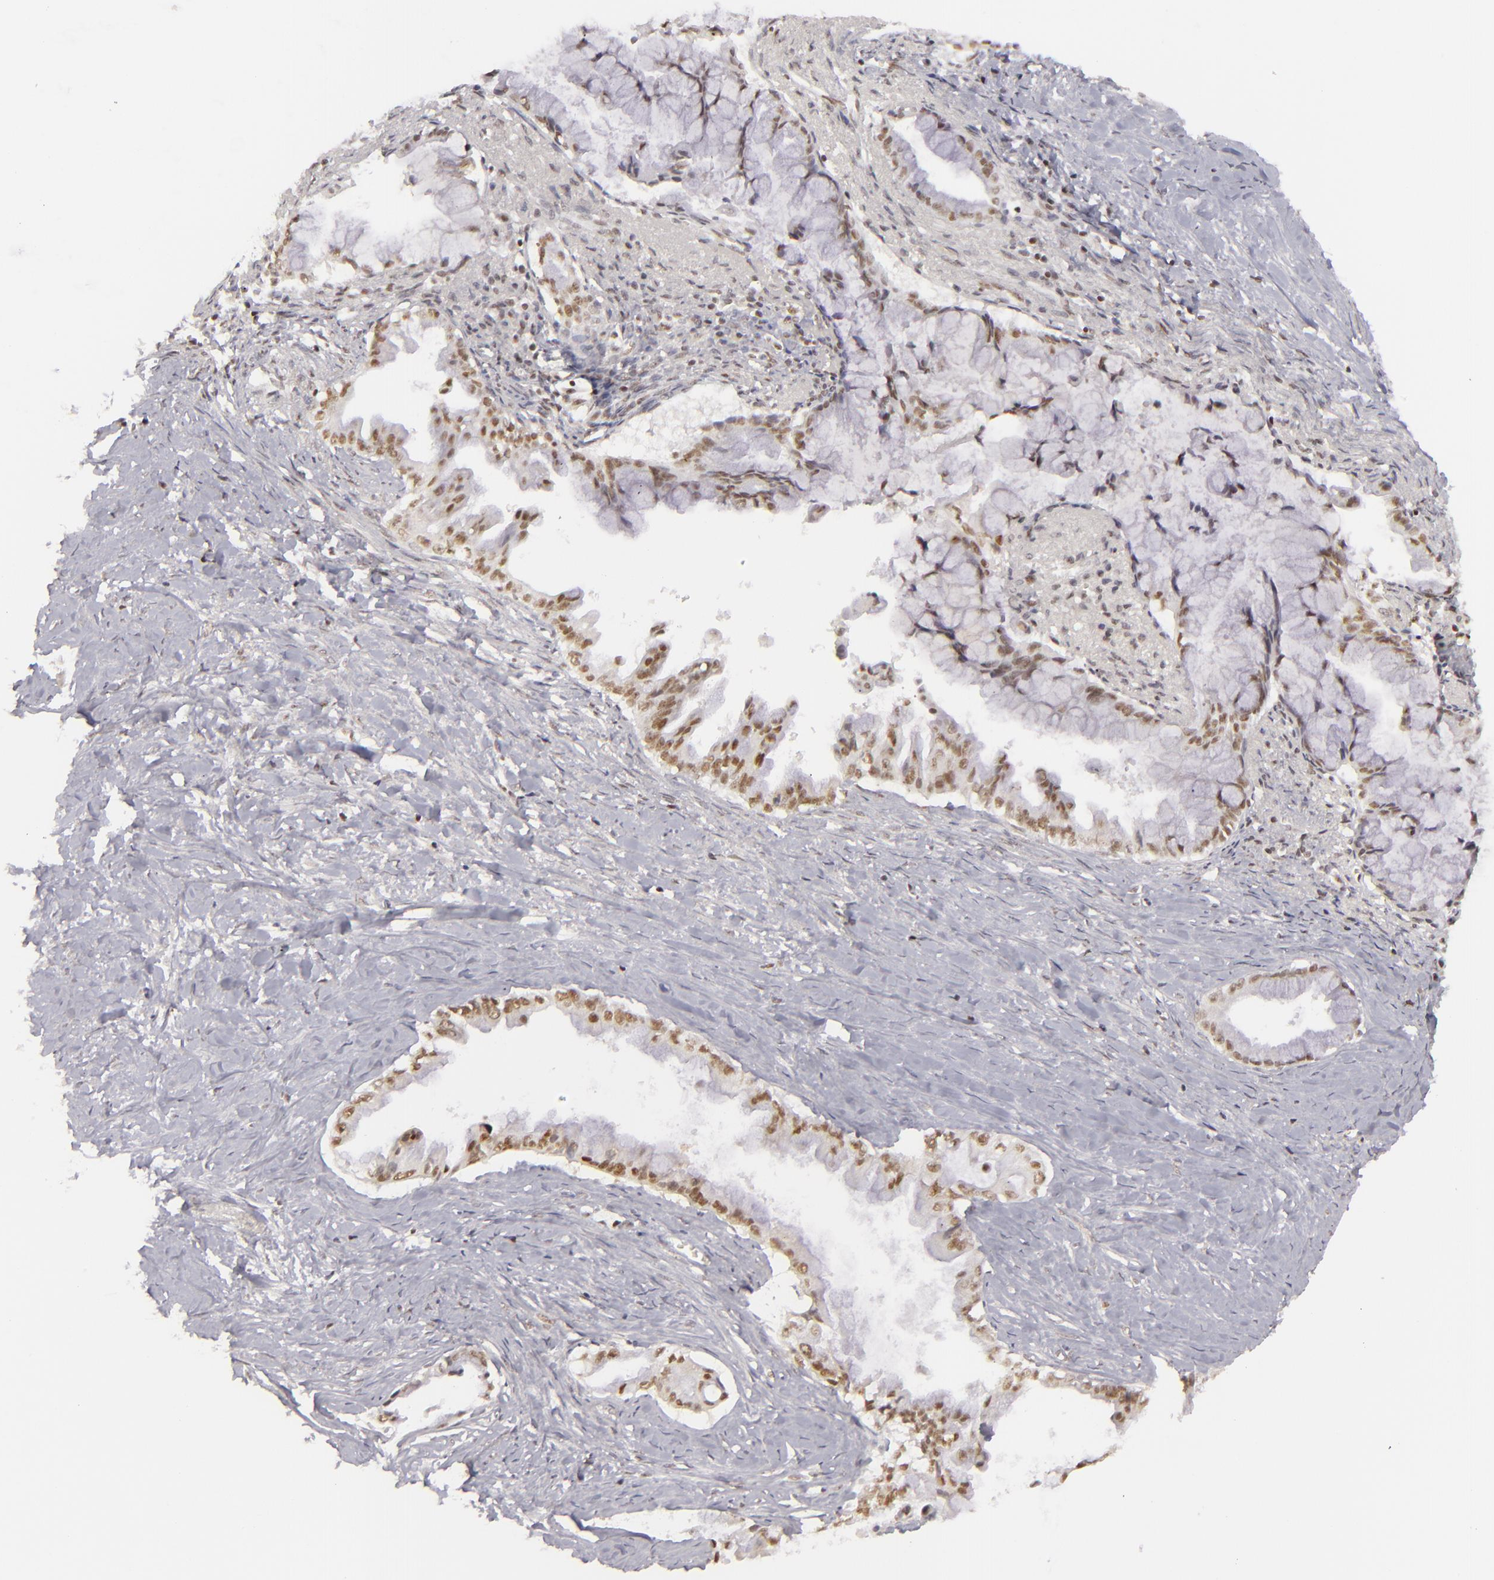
{"staining": {"intensity": "moderate", "quantity": ">75%", "location": "nuclear"}, "tissue": "pancreatic cancer", "cell_type": "Tumor cells", "image_type": "cancer", "snomed": [{"axis": "morphology", "description": "Adenocarcinoma, NOS"}, {"axis": "topography", "description": "Pancreas"}], "caption": "The micrograph reveals staining of pancreatic adenocarcinoma, revealing moderate nuclear protein expression (brown color) within tumor cells.", "gene": "DAXX", "patient": {"sex": "male", "age": 59}}